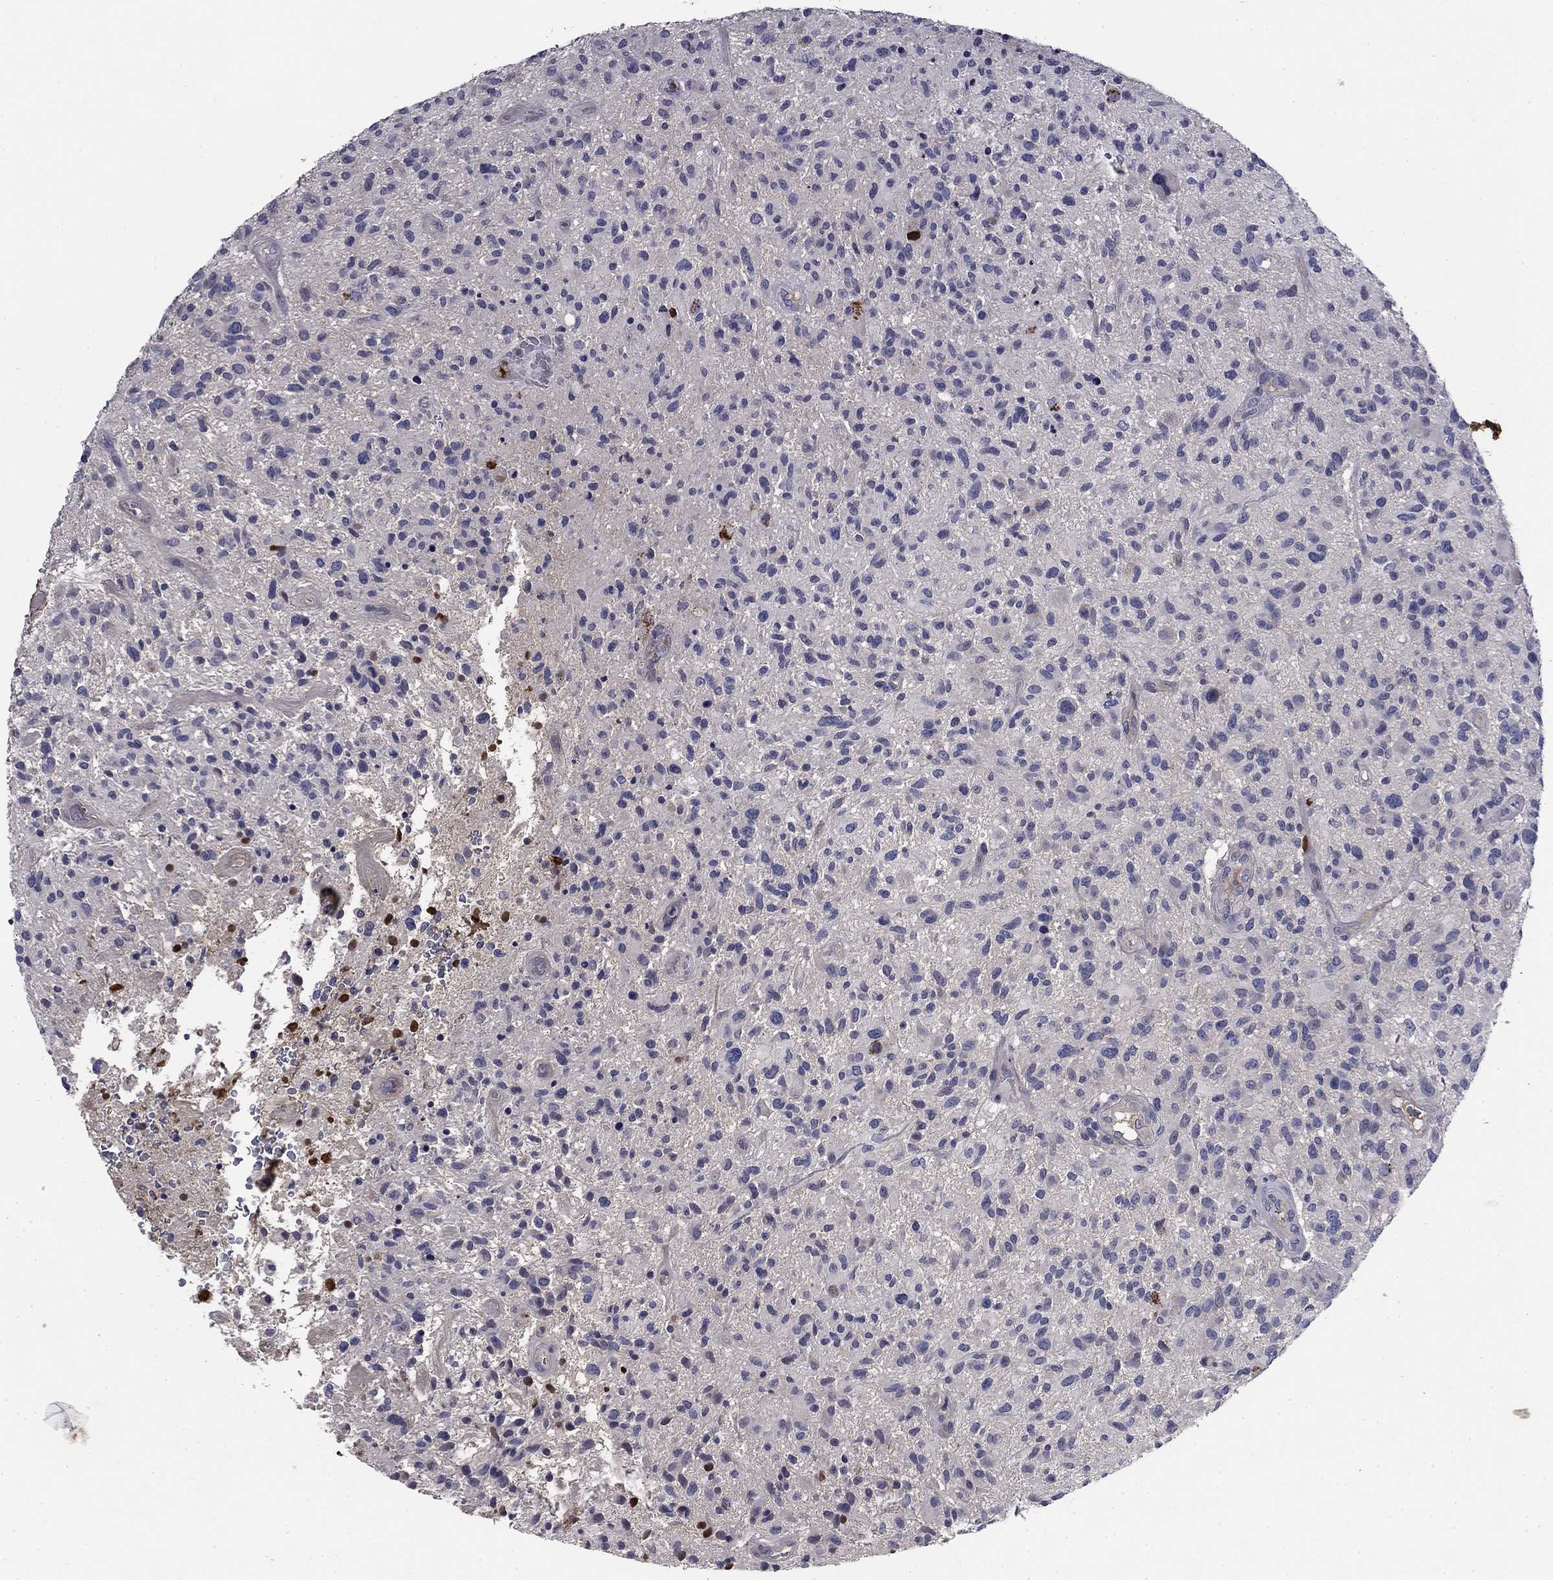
{"staining": {"intensity": "negative", "quantity": "none", "location": "none"}, "tissue": "glioma", "cell_type": "Tumor cells", "image_type": "cancer", "snomed": [{"axis": "morphology", "description": "Glioma, malignant, High grade"}, {"axis": "topography", "description": "Brain"}], "caption": "The histopathology image shows no significant expression in tumor cells of glioma. Nuclei are stained in blue.", "gene": "COL2A1", "patient": {"sex": "male", "age": 47}}